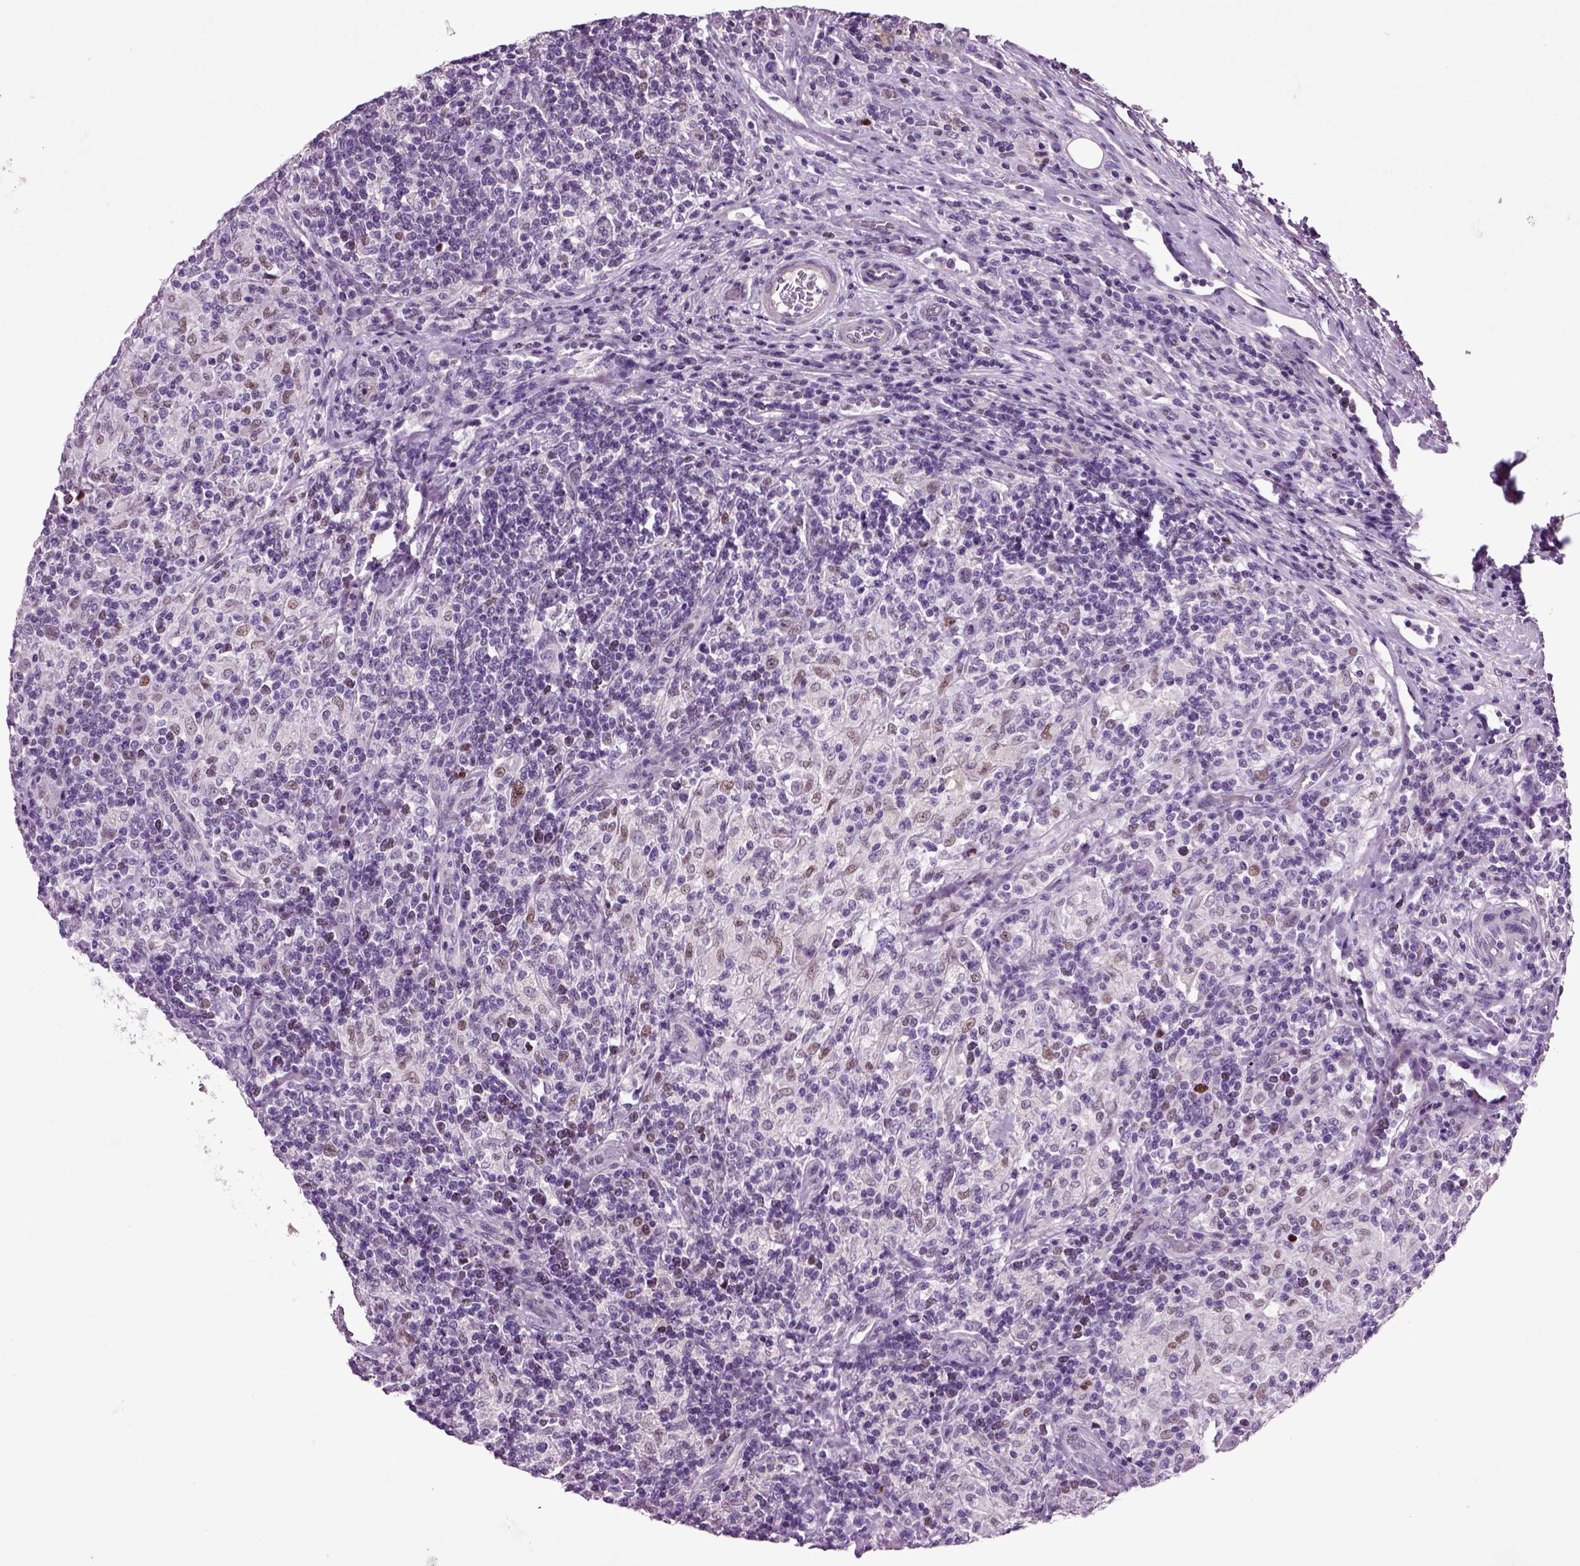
{"staining": {"intensity": "moderate", "quantity": "25%-75%", "location": "nuclear"}, "tissue": "lymphoma", "cell_type": "Tumor cells", "image_type": "cancer", "snomed": [{"axis": "morphology", "description": "Hodgkin's disease, NOS"}, {"axis": "topography", "description": "Lymph node"}], "caption": "Lymphoma stained with a protein marker displays moderate staining in tumor cells.", "gene": "ARID3A", "patient": {"sex": "male", "age": 70}}